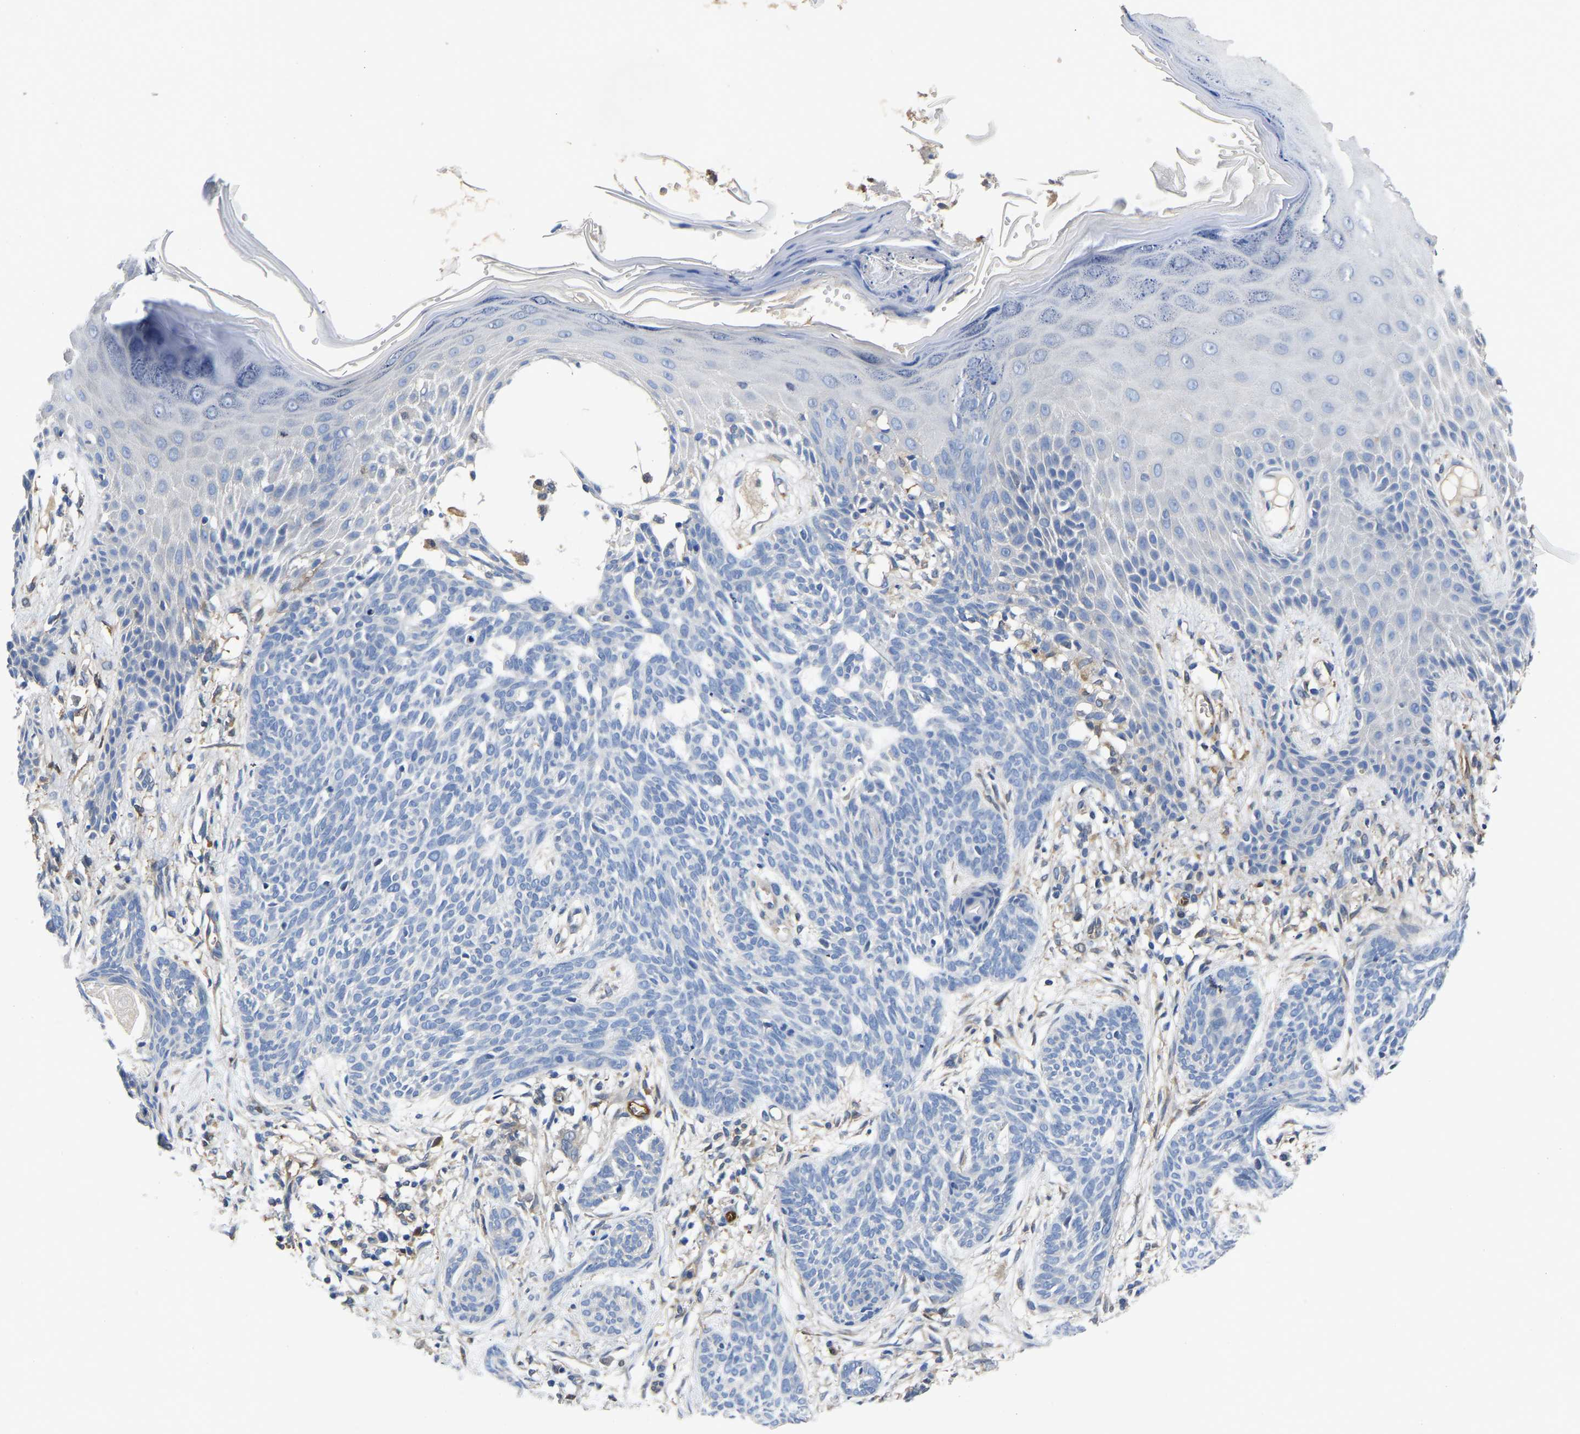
{"staining": {"intensity": "negative", "quantity": "none", "location": "none"}, "tissue": "skin cancer", "cell_type": "Tumor cells", "image_type": "cancer", "snomed": [{"axis": "morphology", "description": "Basal cell carcinoma"}, {"axis": "topography", "description": "Skin"}], "caption": "Immunohistochemical staining of human skin cancer displays no significant positivity in tumor cells. (Brightfield microscopy of DAB immunohistochemistry (IHC) at high magnification).", "gene": "ATG2B", "patient": {"sex": "female", "age": 59}}